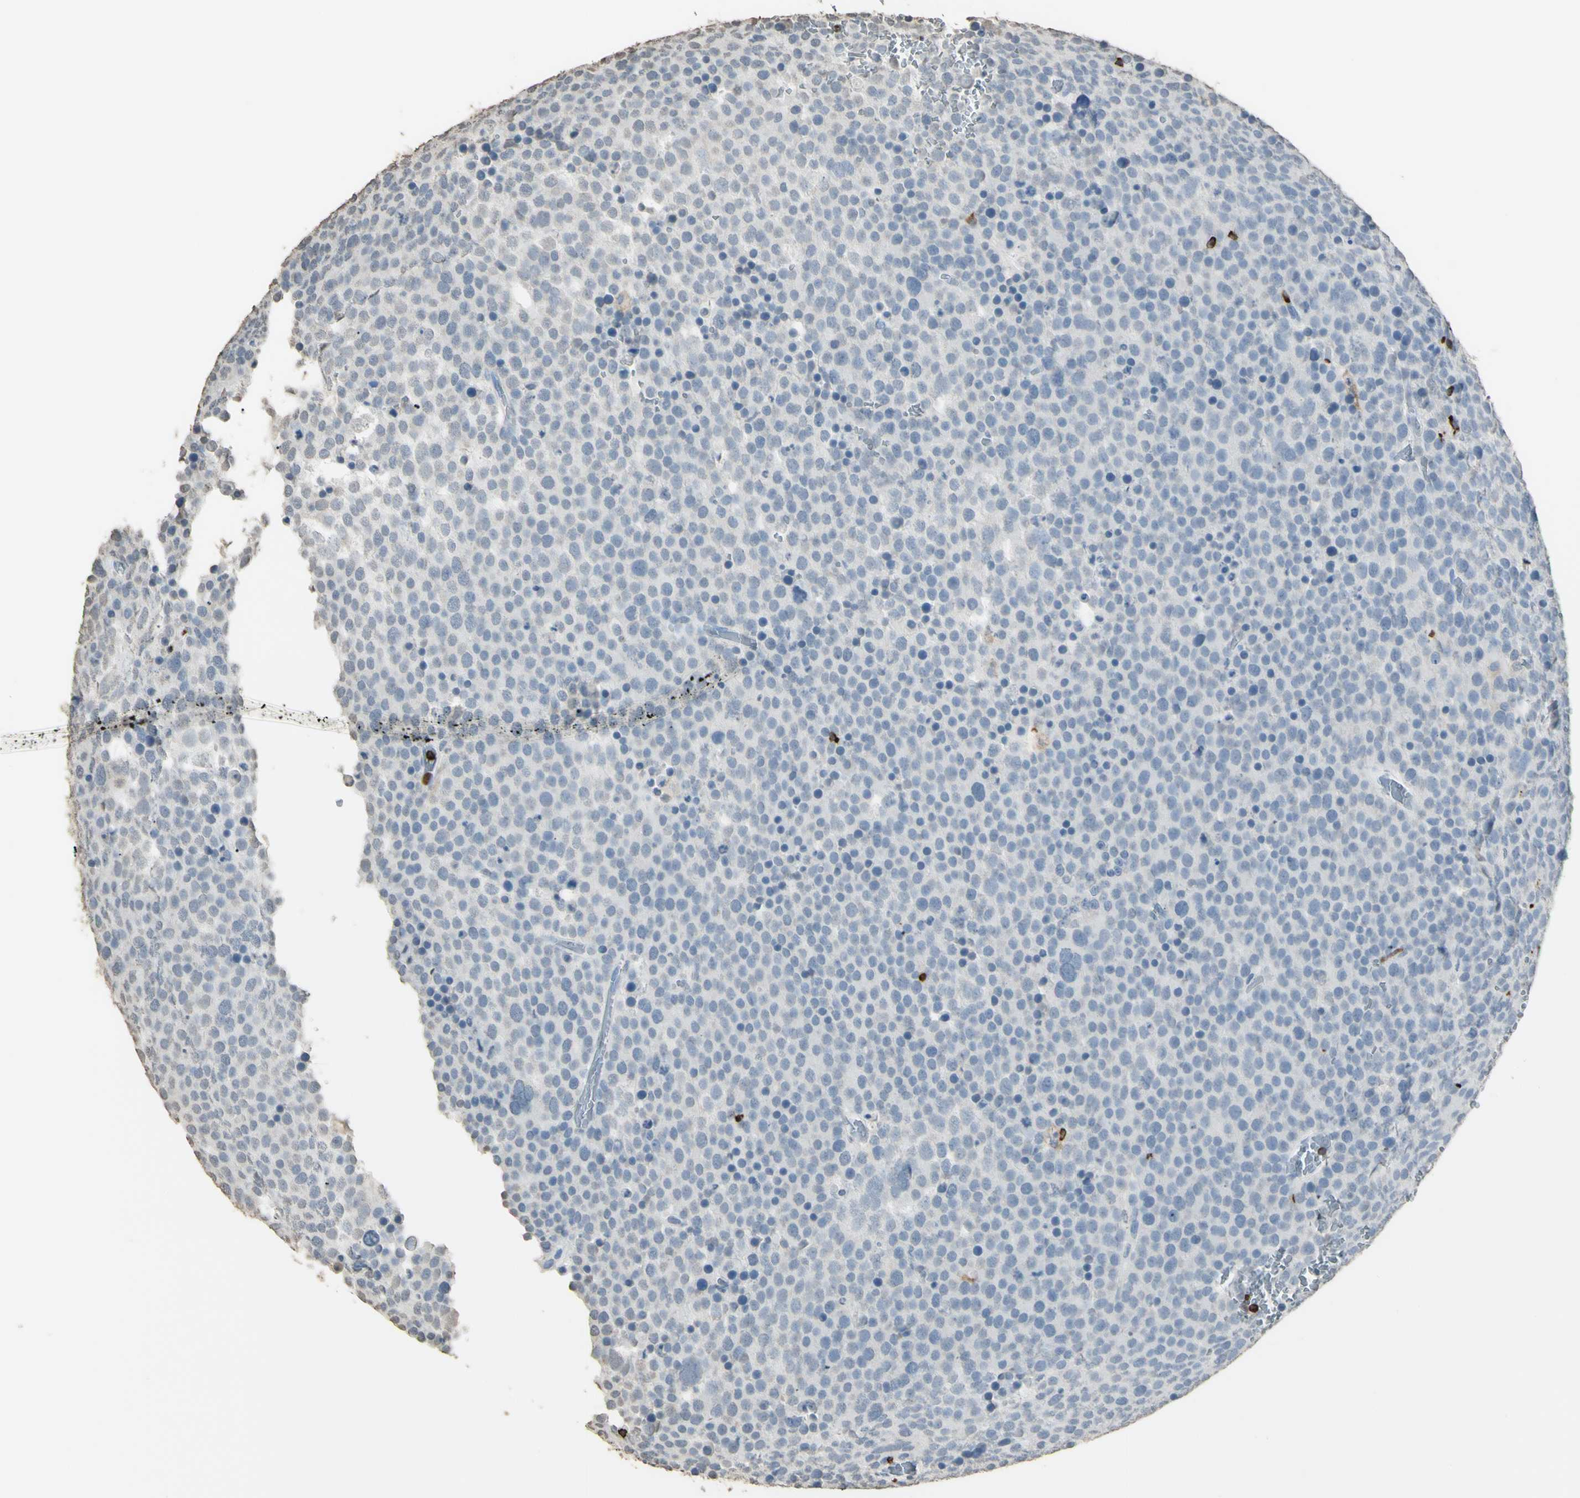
{"staining": {"intensity": "negative", "quantity": "none", "location": "none"}, "tissue": "testis cancer", "cell_type": "Tumor cells", "image_type": "cancer", "snomed": [{"axis": "morphology", "description": "Seminoma, NOS"}, {"axis": "topography", "description": "Testis"}], "caption": "High magnification brightfield microscopy of testis cancer (seminoma) stained with DAB (3,3'-diaminobenzidine) (brown) and counterstained with hematoxylin (blue): tumor cells show no significant expression. (DAB (3,3'-diaminobenzidine) IHC, high magnification).", "gene": "PSTPIP1", "patient": {"sex": "male", "age": 71}}